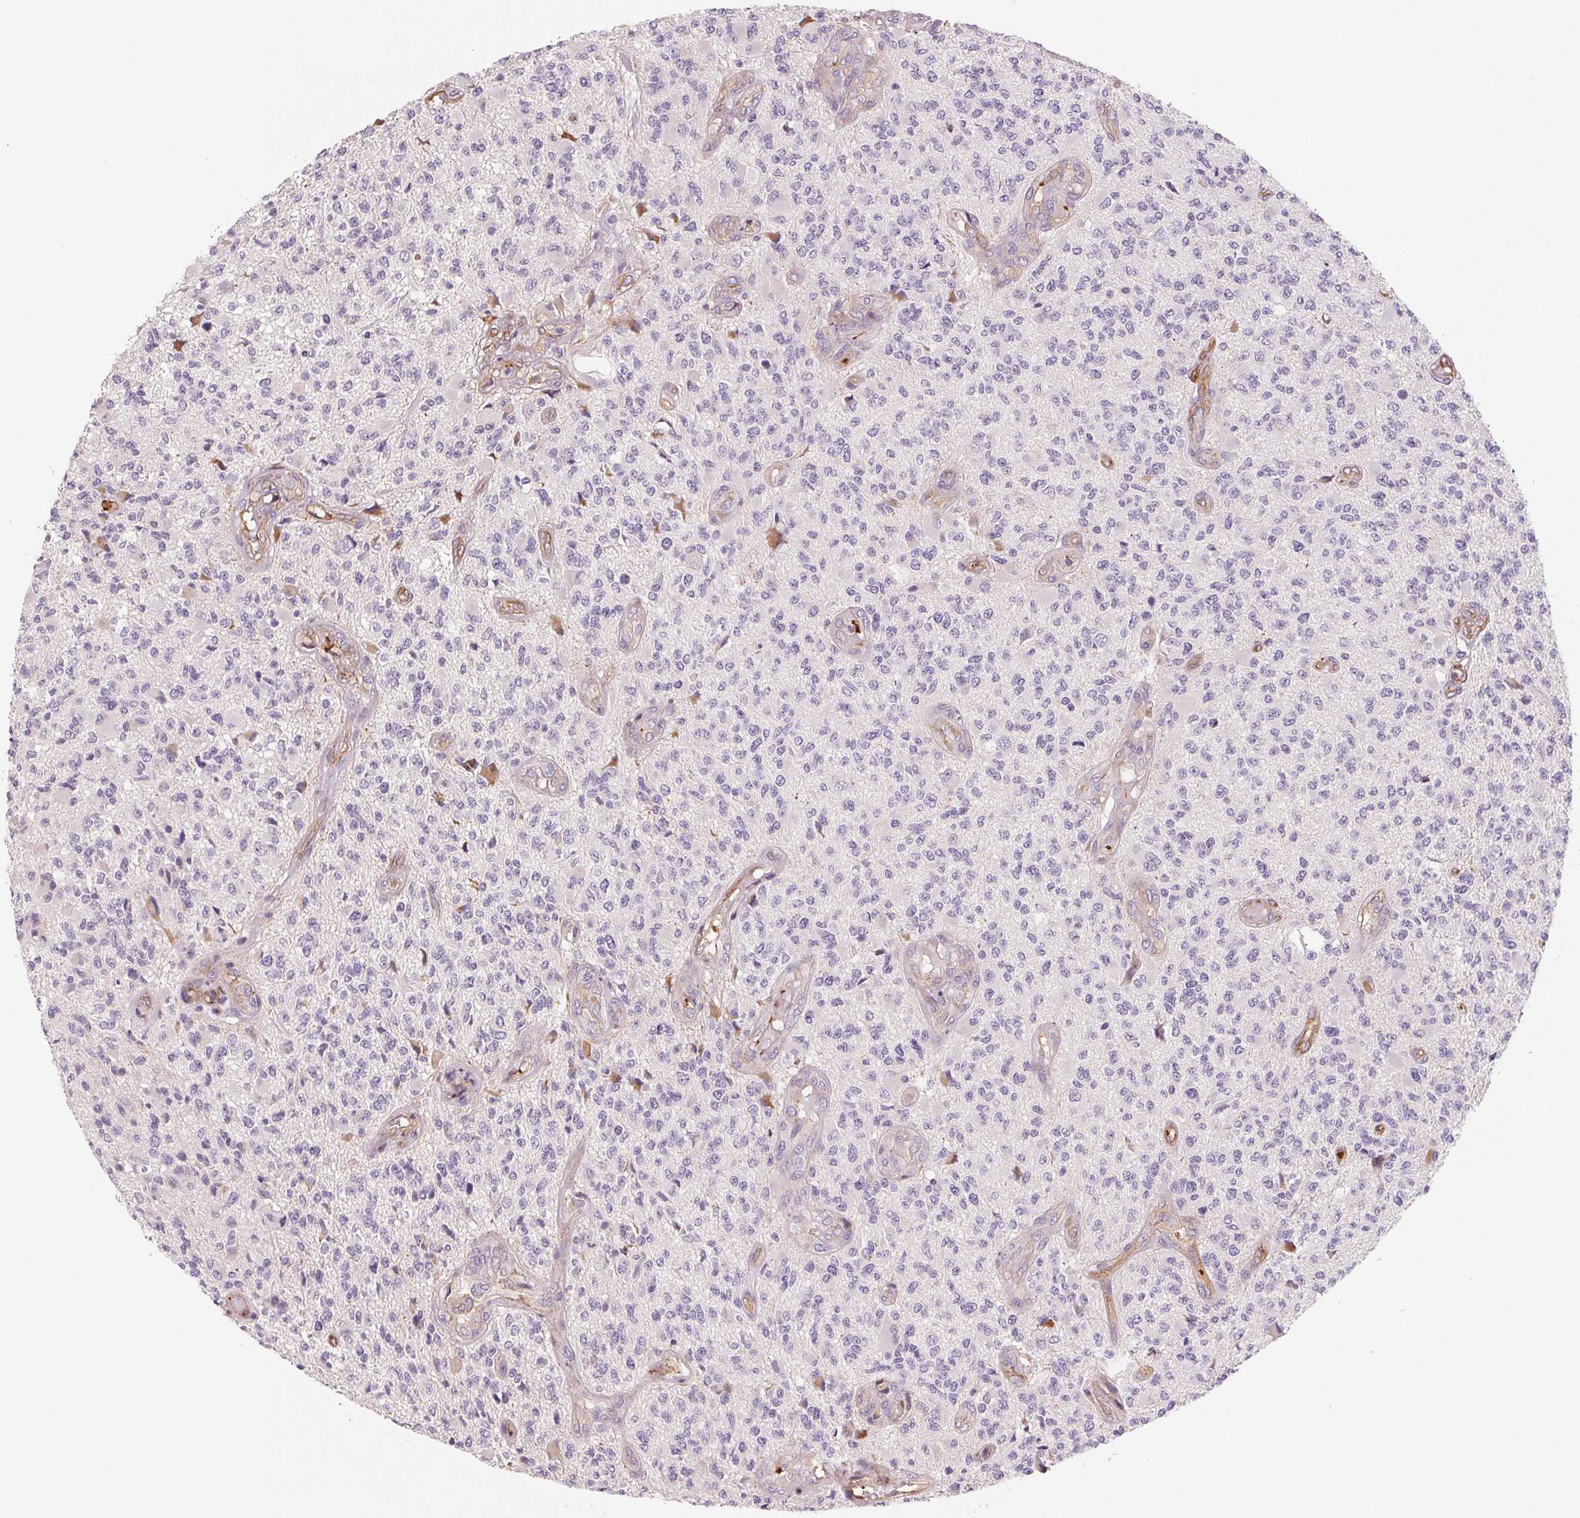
{"staining": {"intensity": "negative", "quantity": "none", "location": "none"}, "tissue": "glioma", "cell_type": "Tumor cells", "image_type": "cancer", "snomed": [{"axis": "morphology", "description": "Glioma, malignant, High grade"}, {"axis": "topography", "description": "Brain"}], "caption": "The image displays no significant staining in tumor cells of glioma.", "gene": "ANKRD13B", "patient": {"sex": "female", "age": 63}}